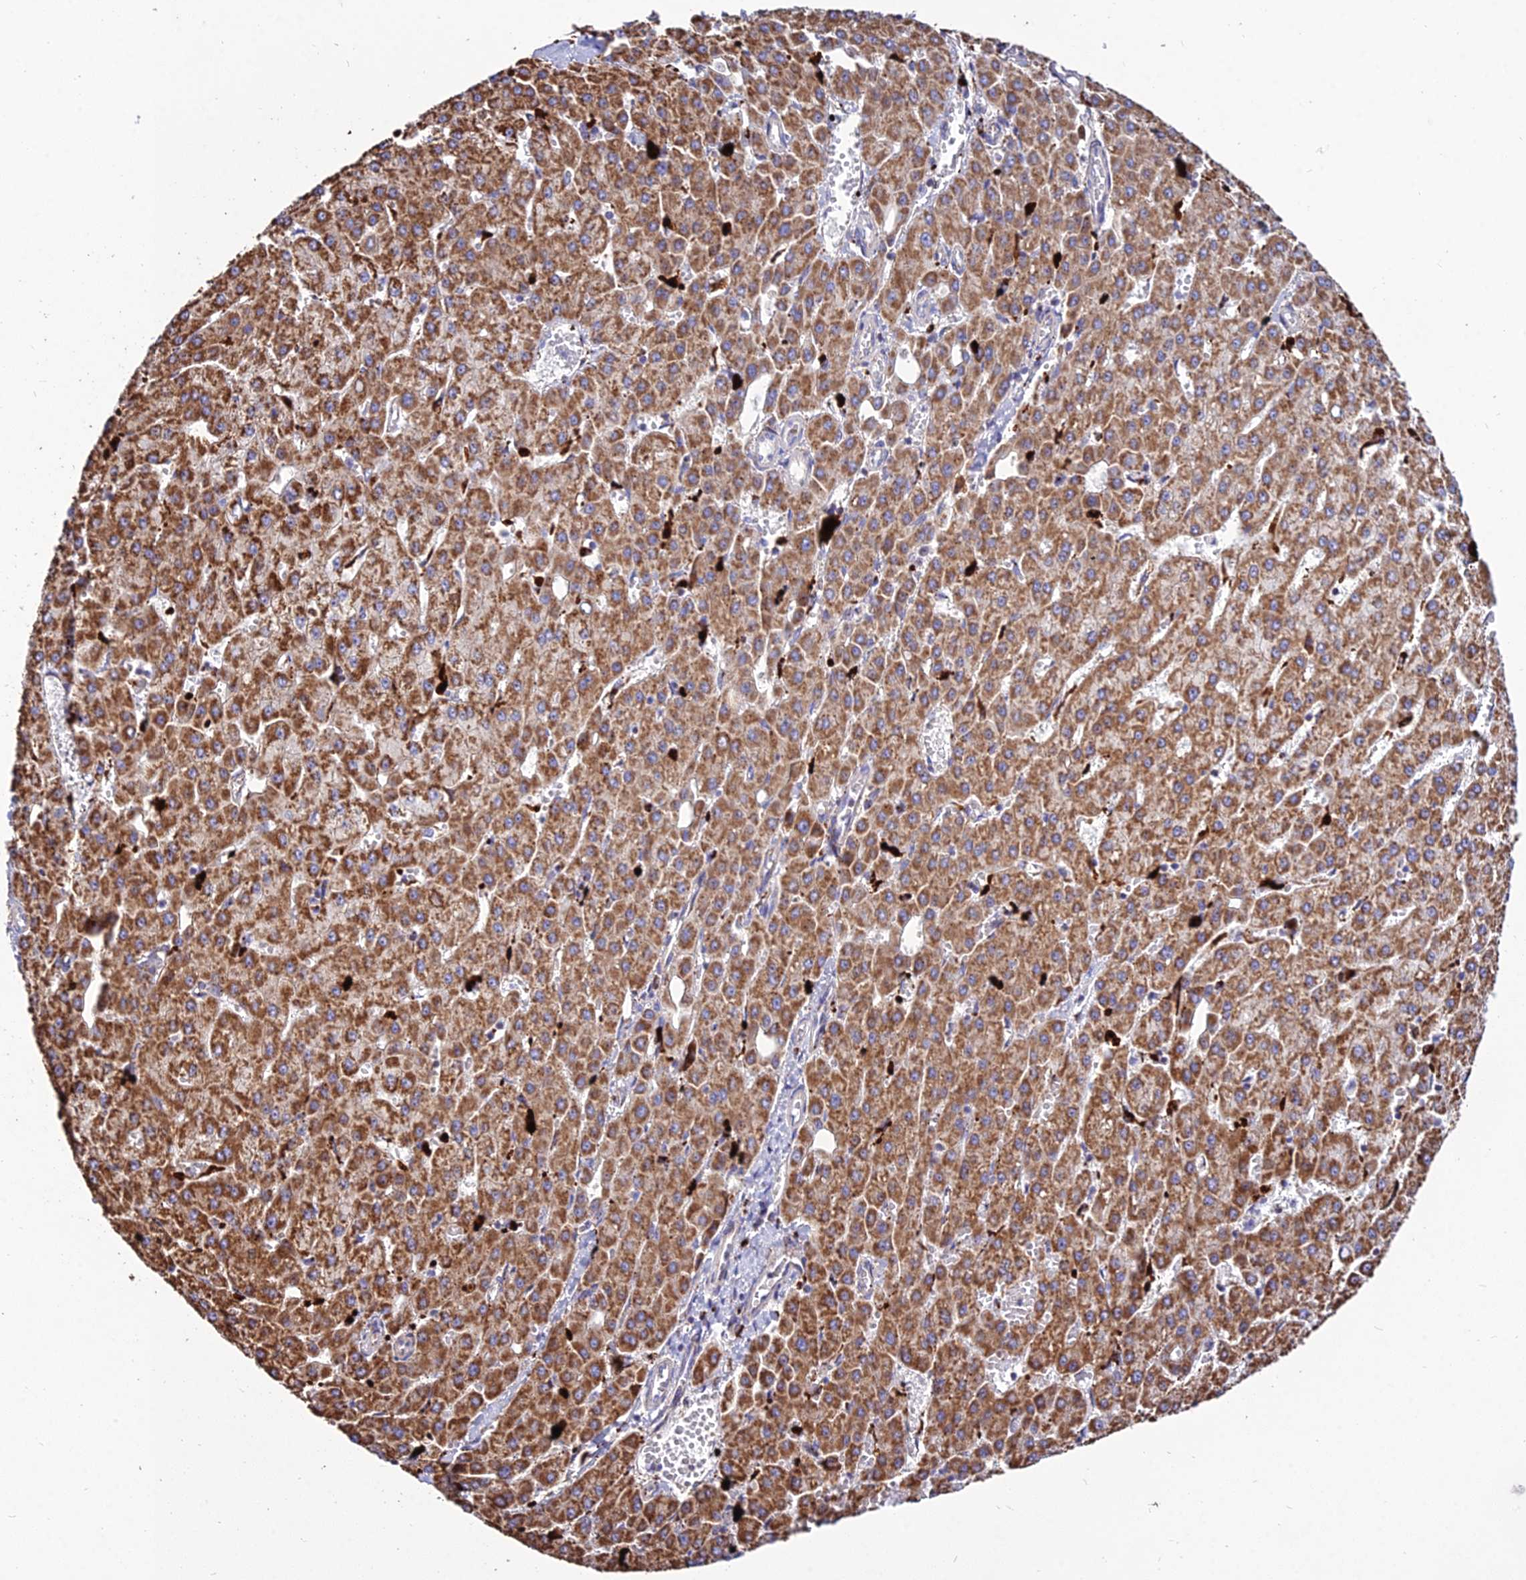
{"staining": {"intensity": "strong", "quantity": ">75%", "location": "cytoplasmic/membranous"}, "tissue": "liver cancer", "cell_type": "Tumor cells", "image_type": "cancer", "snomed": [{"axis": "morphology", "description": "Carcinoma, Hepatocellular, NOS"}, {"axis": "topography", "description": "Liver"}], "caption": "DAB (3,3'-diaminobenzidine) immunohistochemical staining of human hepatocellular carcinoma (liver) shows strong cytoplasmic/membranous protein staining in about >75% of tumor cells.", "gene": "PNLIPRP3", "patient": {"sex": "male", "age": 47}}